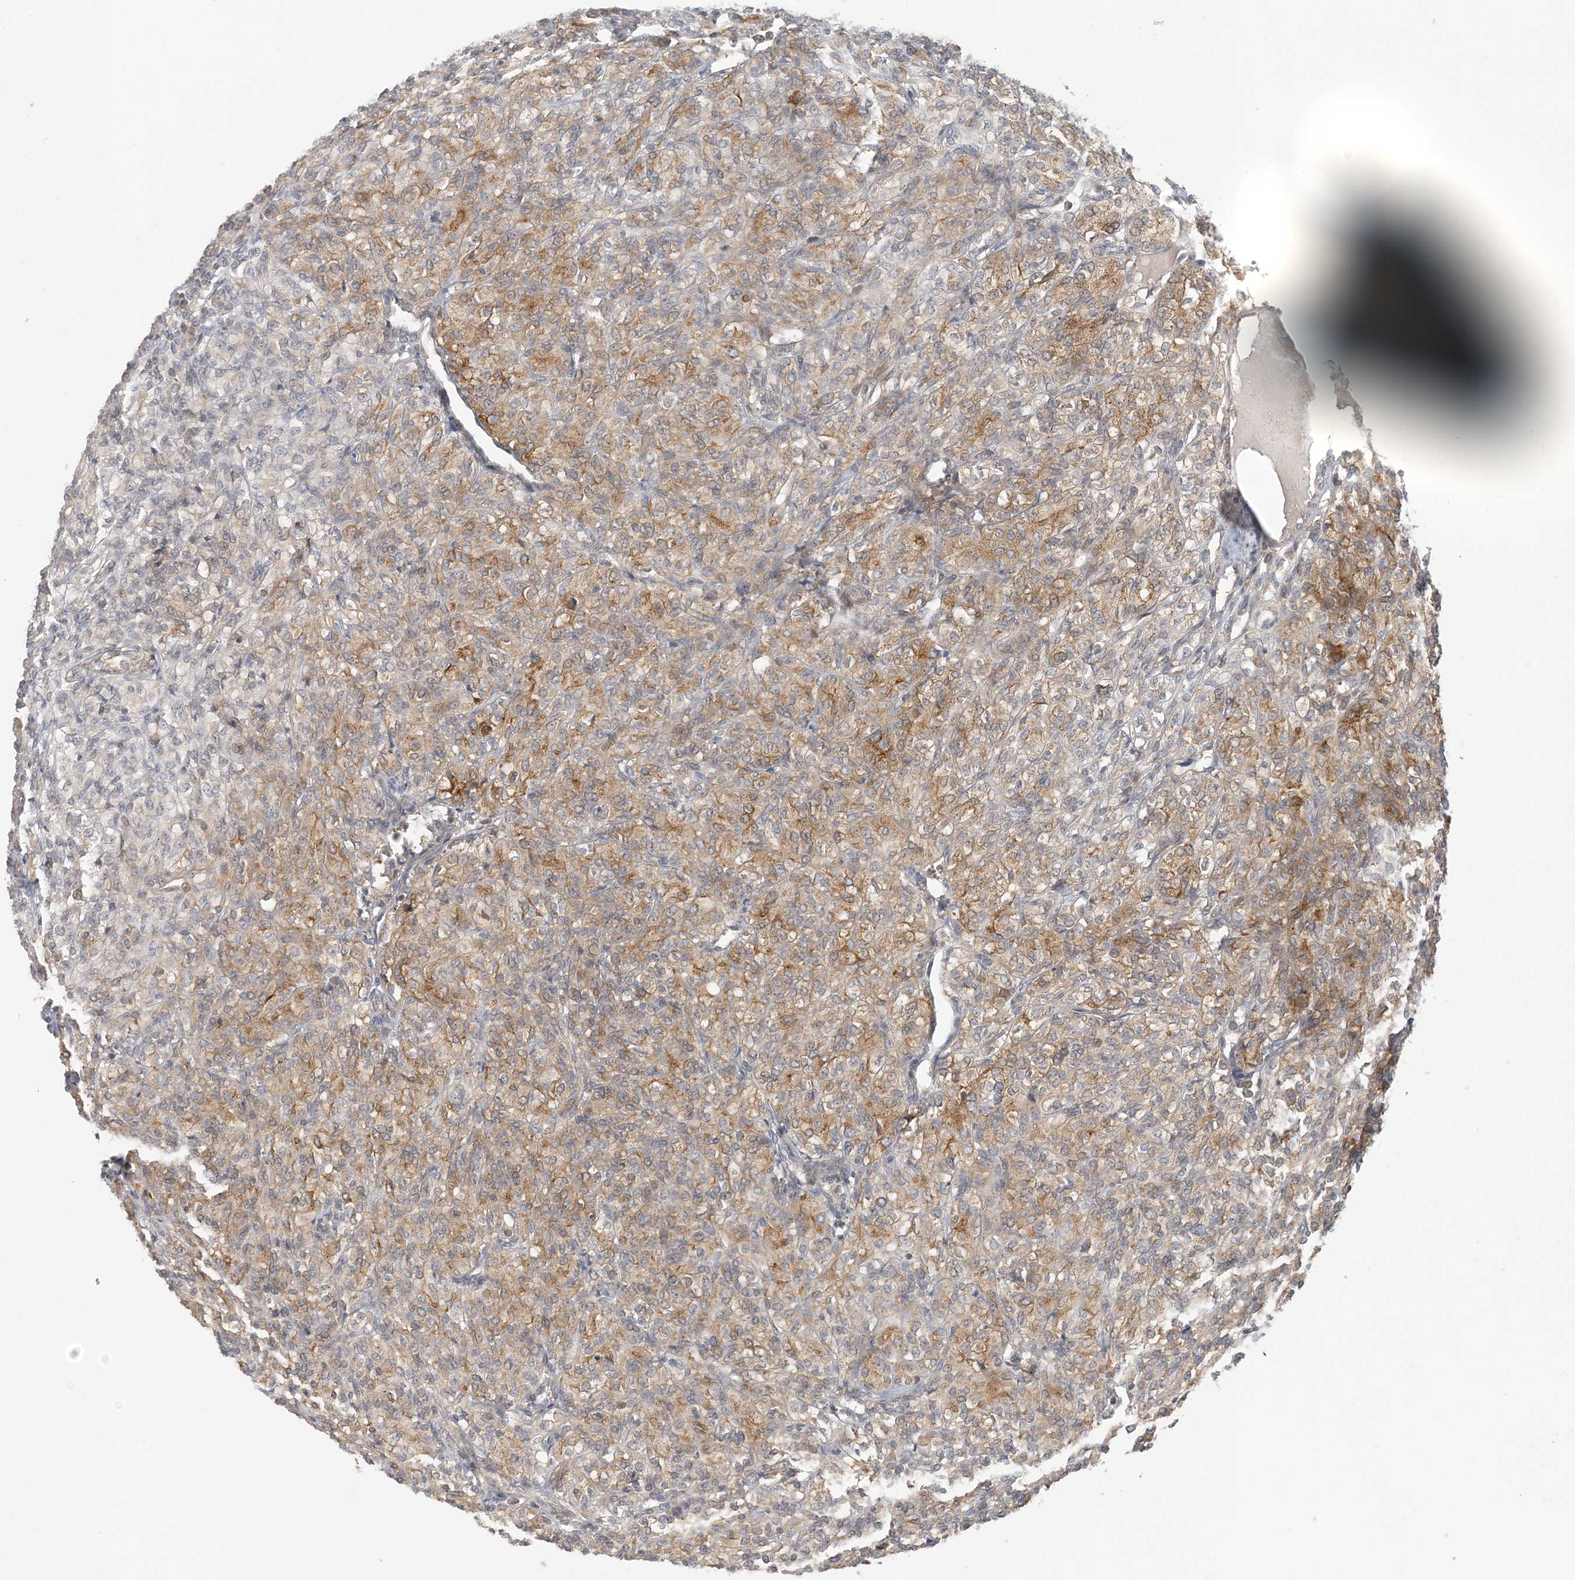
{"staining": {"intensity": "weak", "quantity": "25%-75%", "location": "cytoplasmic/membranous"}, "tissue": "renal cancer", "cell_type": "Tumor cells", "image_type": "cancer", "snomed": [{"axis": "morphology", "description": "Adenocarcinoma, NOS"}, {"axis": "topography", "description": "Kidney"}], "caption": "A high-resolution histopathology image shows immunohistochemistry staining of renal cancer (adenocarcinoma), which shows weak cytoplasmic/membranous staining in about 25%-75% of tumor cells.", "gene": "ATP13A2", "patient": {"sex": "male", "age": 77}}